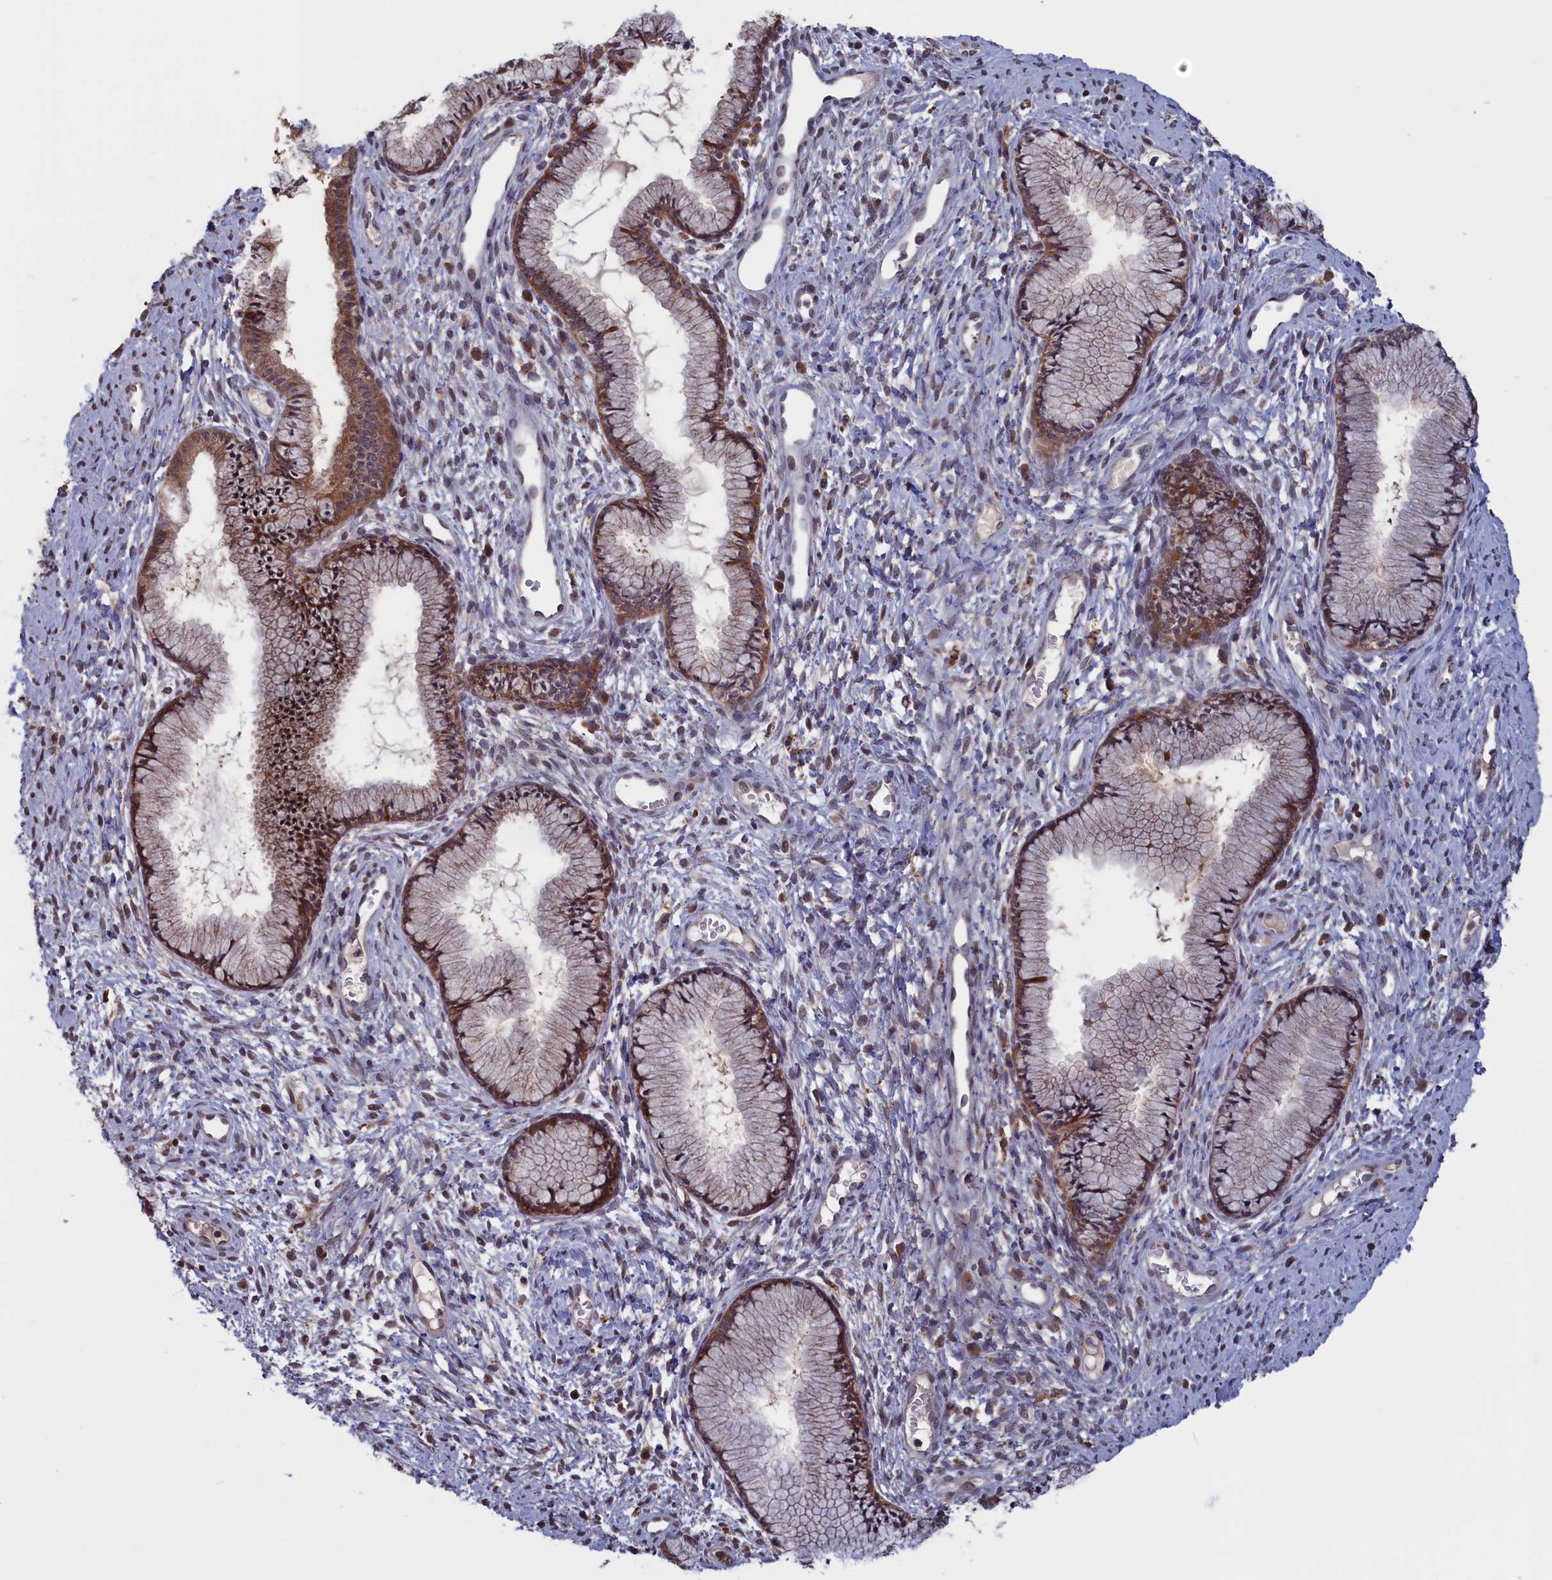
{"staining": {"intensity": "moderate", "quantity": ">75%", "location": "cytoplasmic/membranous"}, "tissue": "cervix", "cell_type": "Glandular cells", "image_type": "normal", "snomed": [{"axis": "morphology", "description": "Normal tissue, NOS"}, {"axis": "topography", "description": "Cervix"}], "caption": "This photomicrograph reveals IHC staining of benign cervix, with medium moderate cytoplasmic/membranous expression in about >75% of glandular cells.", "gene": "CACTIN", "patient": {"sex": "female", "age": 42}}